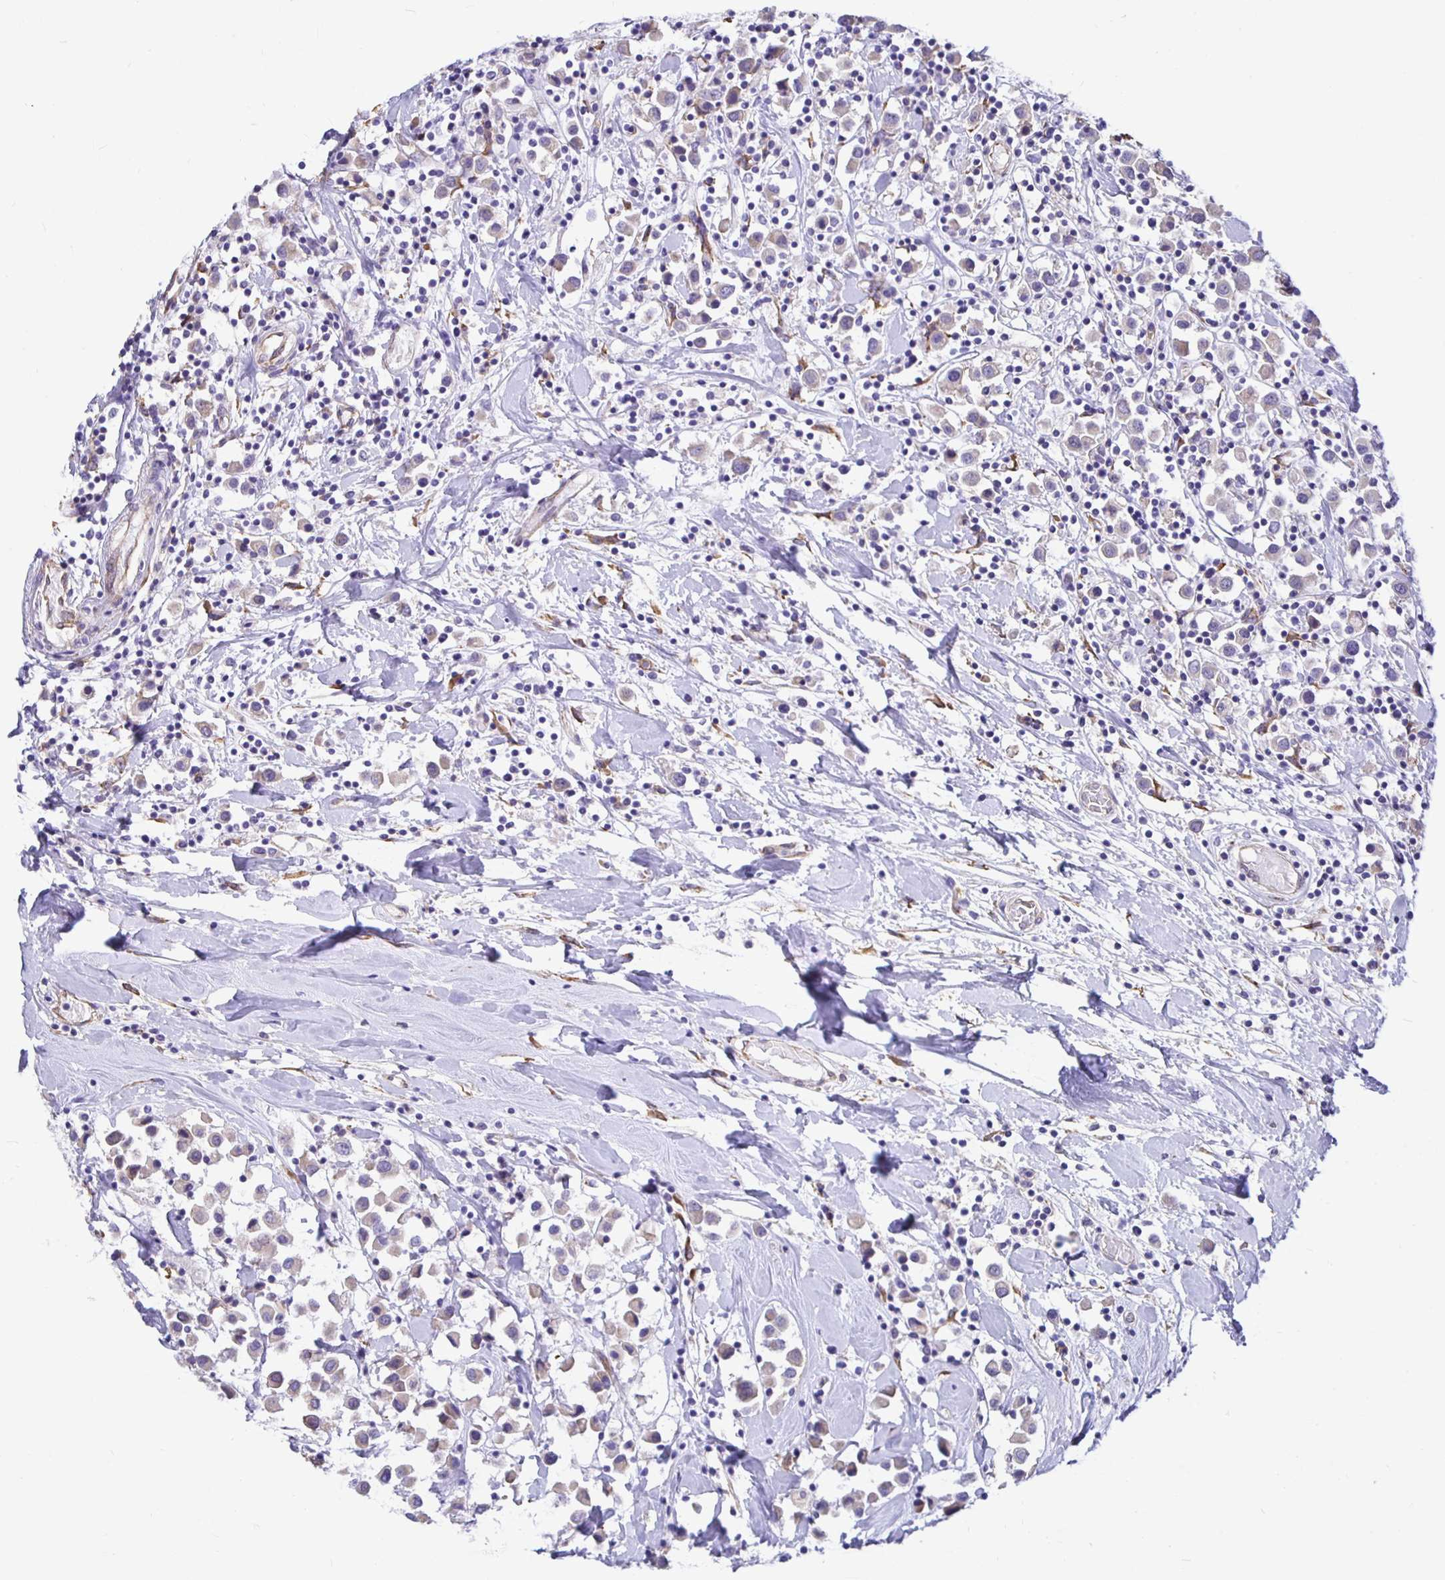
{"staining": {"intensity": "weak", "quantity": "25%-75%", "location": "cytoplasmic/membranous"}, "tissue": "breast cancer", "cell_type": "Tumor cells", "image_type": "cancer", "snomed": [{"axis": "morphology", "description": "Duct carcinoma"}, {"axis": "topography", "description": "Breast"}], "caption": "An image of human breast infiltrating ductal carcinoma stained for a protein displays weak cytoplasmic/membranous brown staining in tumor cells. The staining was performed using DAB (3,3'-diaminobenzidine), with brown indicating positive protein expression. Nuclei are stained blue with hematoxylin.", "gene": "DNAI2", "patient": {"sex": "female", "age": 61}}